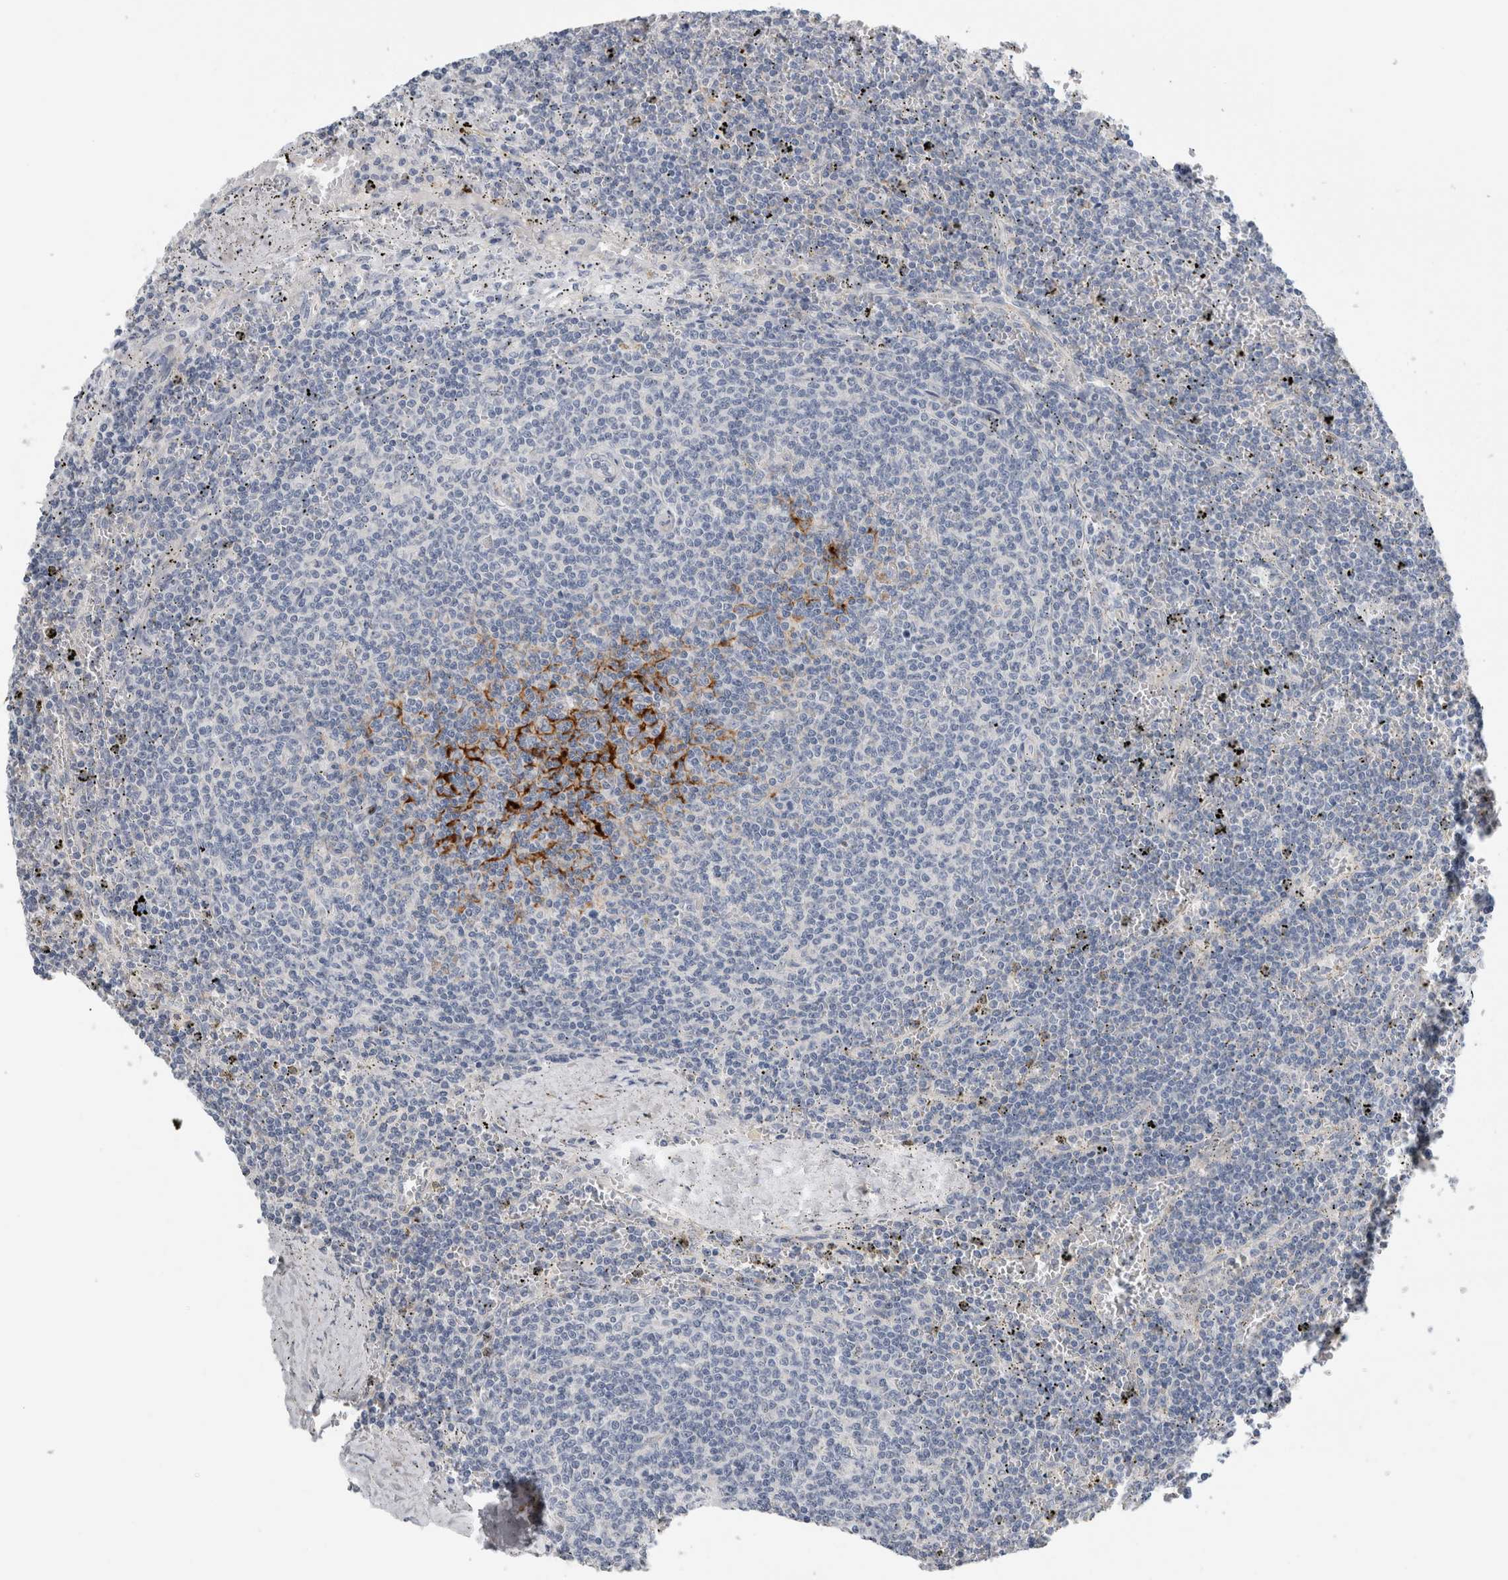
{"staining": {"intensity": "negative", "quantity": "none", "location": "none"}, "tissue": "lymphoma", "cell_type": "Tumor cells", "image_type": "cancer", "snomed": [{"axis": "morphology", "description": "Malignant lymphoma, non-Hodgkin's type, Low grade"}, {"axis": "topography", "description": "Spleen"}], "caption": "IHC of lymphoma reveals no expression in tumor cells.", "gene": "SLC20A2", "patient": {"sex": "female", "age": 50}}